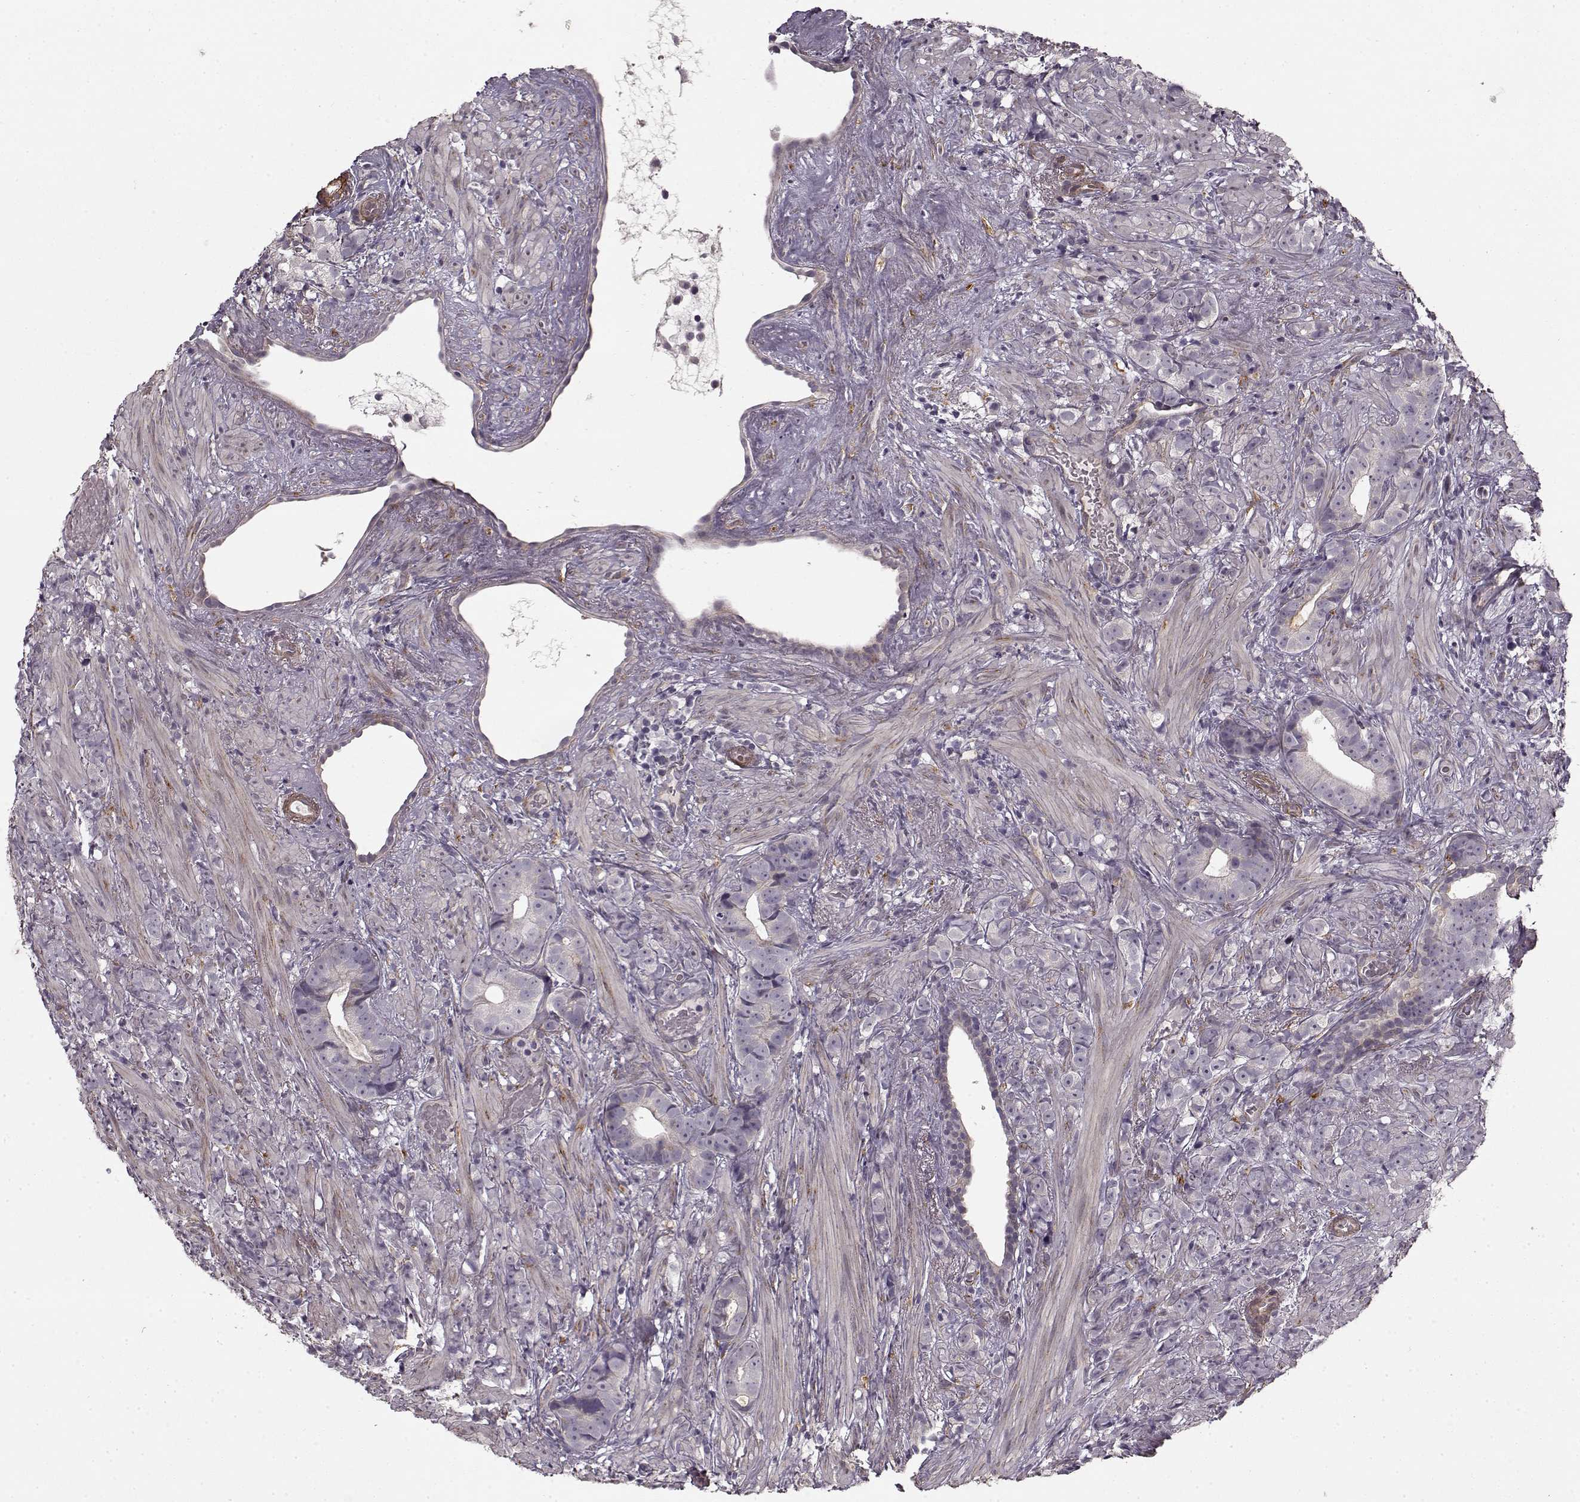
{"staining": {"intensity": "negative", "quantity": "none", "location": "none"}, "tissue": "prostate cancer", "cell_type": "Tumor cells", "image_type": "cancer", "snomed": [{"axis": "morphology", "description": "Adenocarcinoma, High grade"}, {"axis": "topography", "description": "Prostate"}], "caption": "This is an IHC photomicrograph of prostate cancer. There is no expression in tumor cells.", "gene": "LAMB2", "patient": {"sex": "male", "age": 81}}